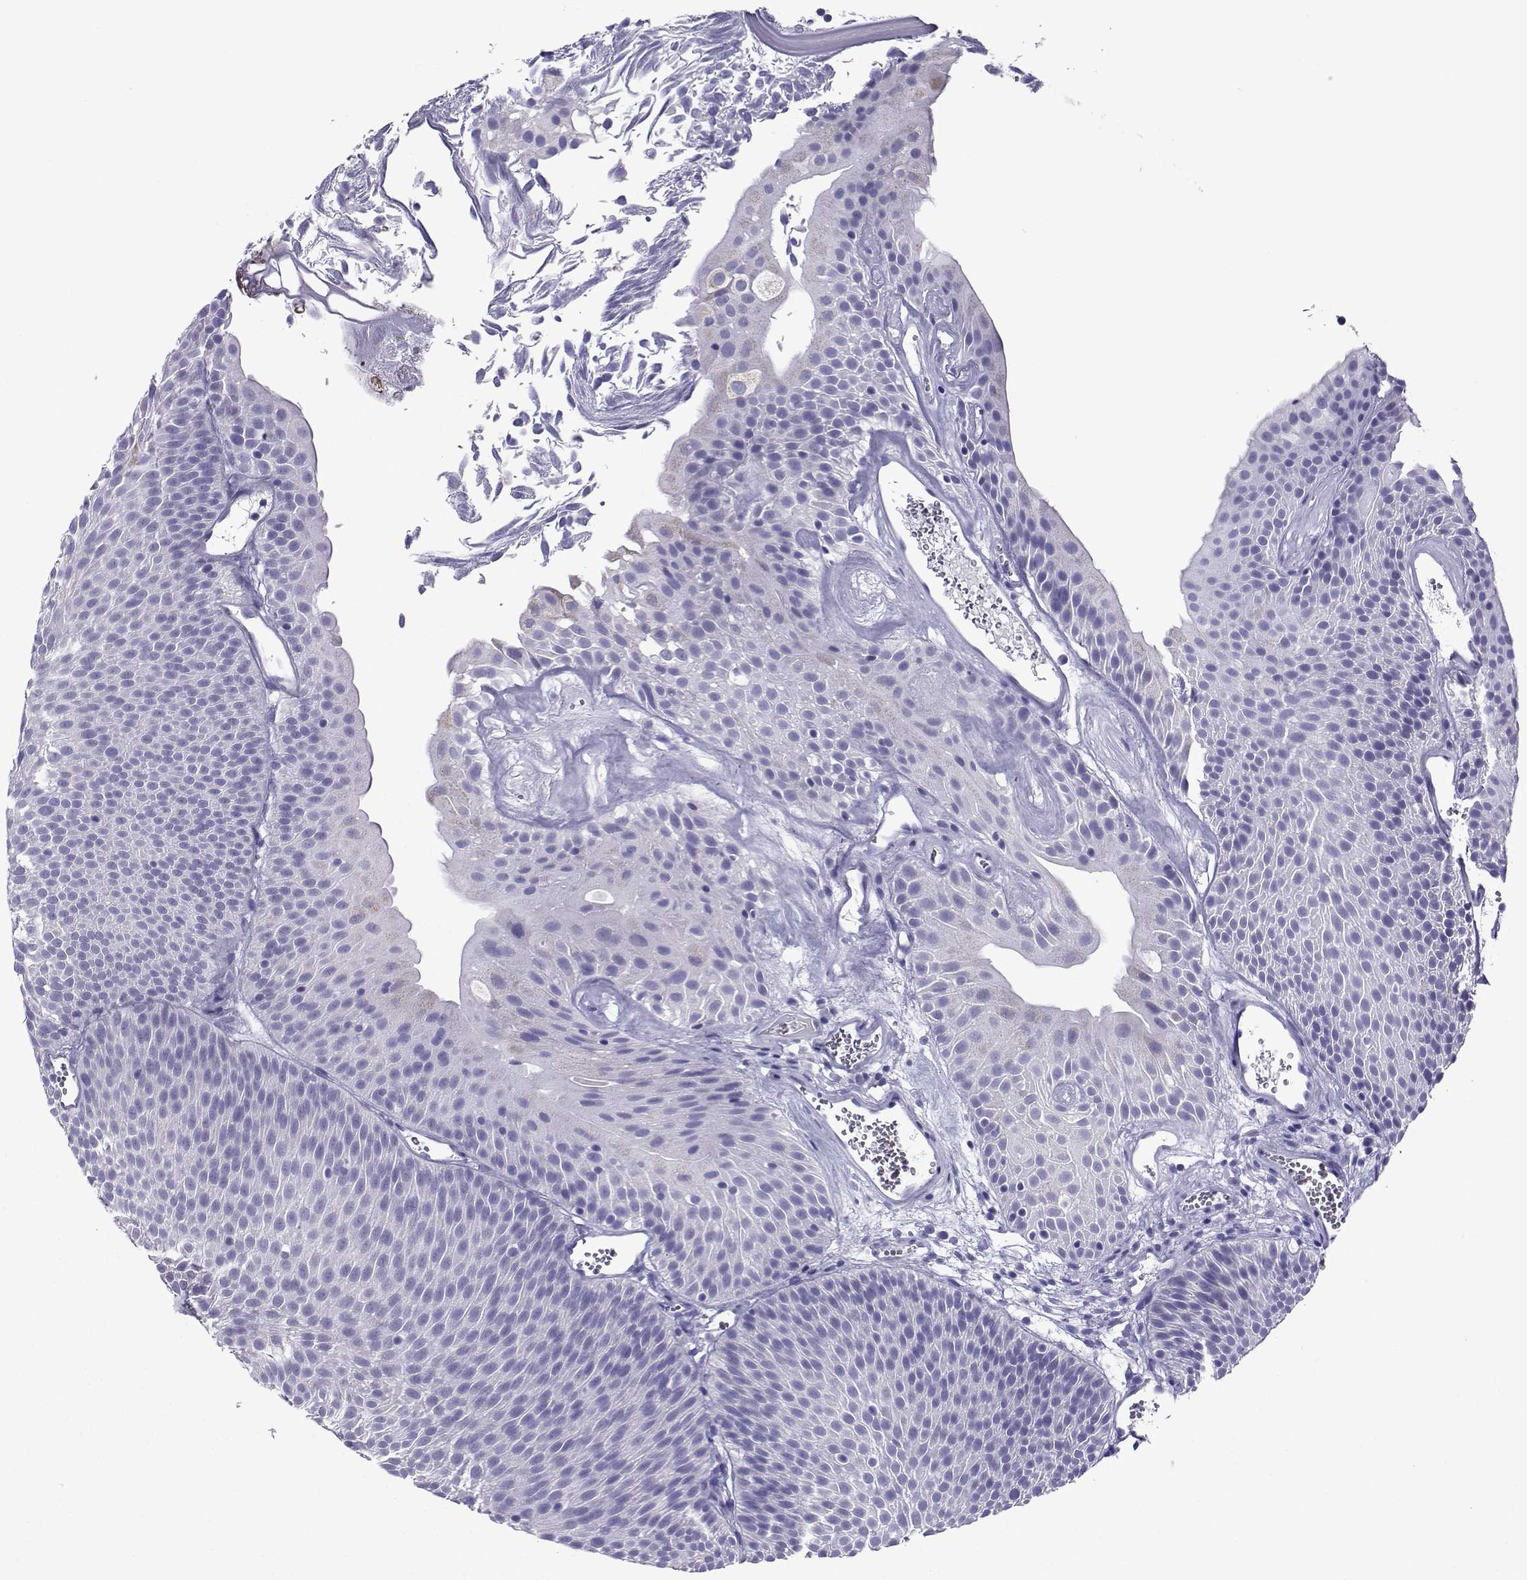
{"staining": {"intensity": "negative", "quantity": "none", "location": "none"}, "tissue": "urothelial cancer", "cell_type": "Tumor cells", "image_type": "cancer", "snomed": [{"axis": "morphology", "description": "Urothelial carcinoma, Low grade"}, {"axis": "topography", "description": "Urinary bladder"}], "caption": "High power microscopy histopathology image of an immunohistochemistry image of urothelial carcinoma (low-grade), revealing no significant positivity in tumor cells. (IHC, brightfield microscopy, high magnification).", "gene": "CD109", "patient": {"sex": "male", "age": 52}}